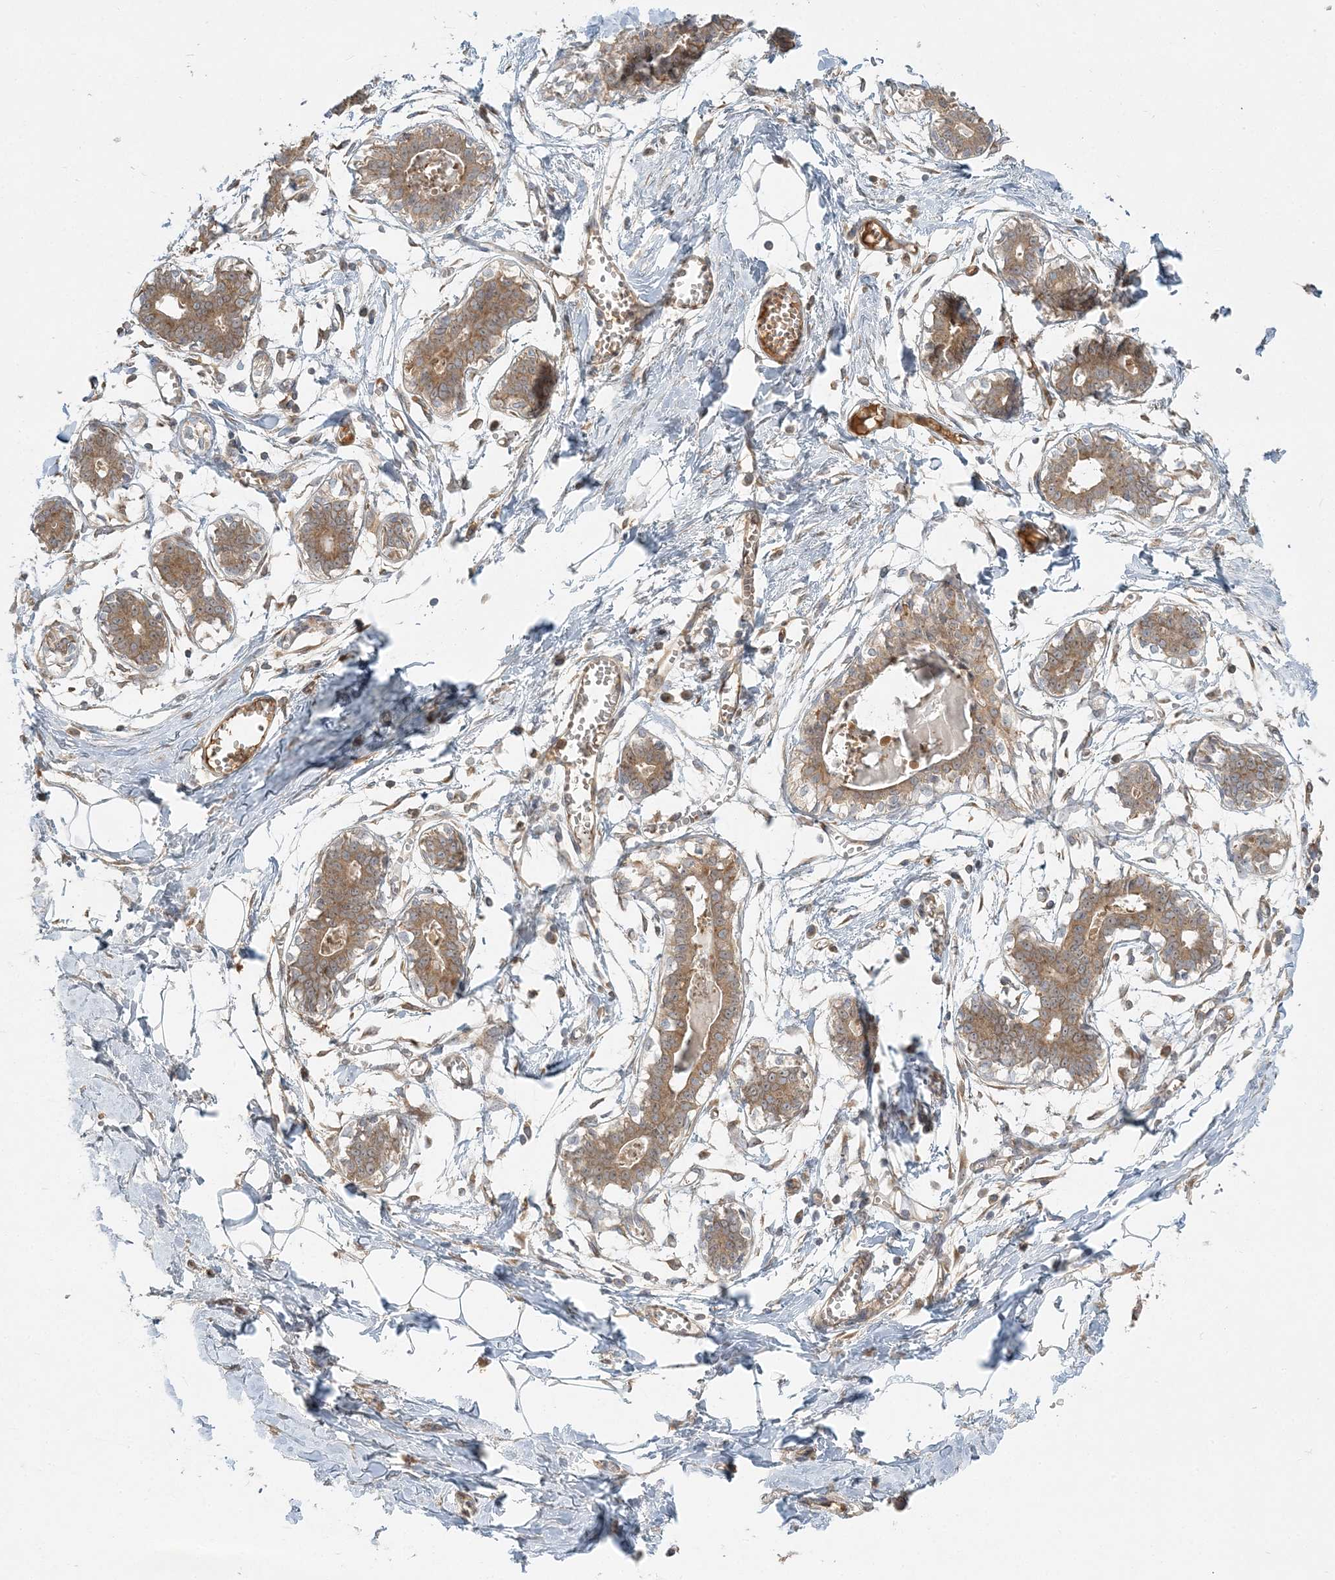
{"staining": {"intensity": "negative", "quantity": "none", "location": "none"}, "tissue": "breast", "cell_type": "Adipocytes", "image_type": "normal", "snomed": [{"axis": "morphology", "description": "Normal tissue, NOS"}, {"axis": "topography", "description": "Breast"}], "caption": "High magnification brightfield microscopy of unremarkable breast stained with DAB (brown) and counterstained with hematoxylin (blue): adipocytes show no significant expression. (Brightfield microscopy of DAB (3,3'-diaminobenzidine) immunohistochemistry (IHC) at high magnification).", "gene": "AP1AR", "patient": {"sex": "female", "age": 27}}